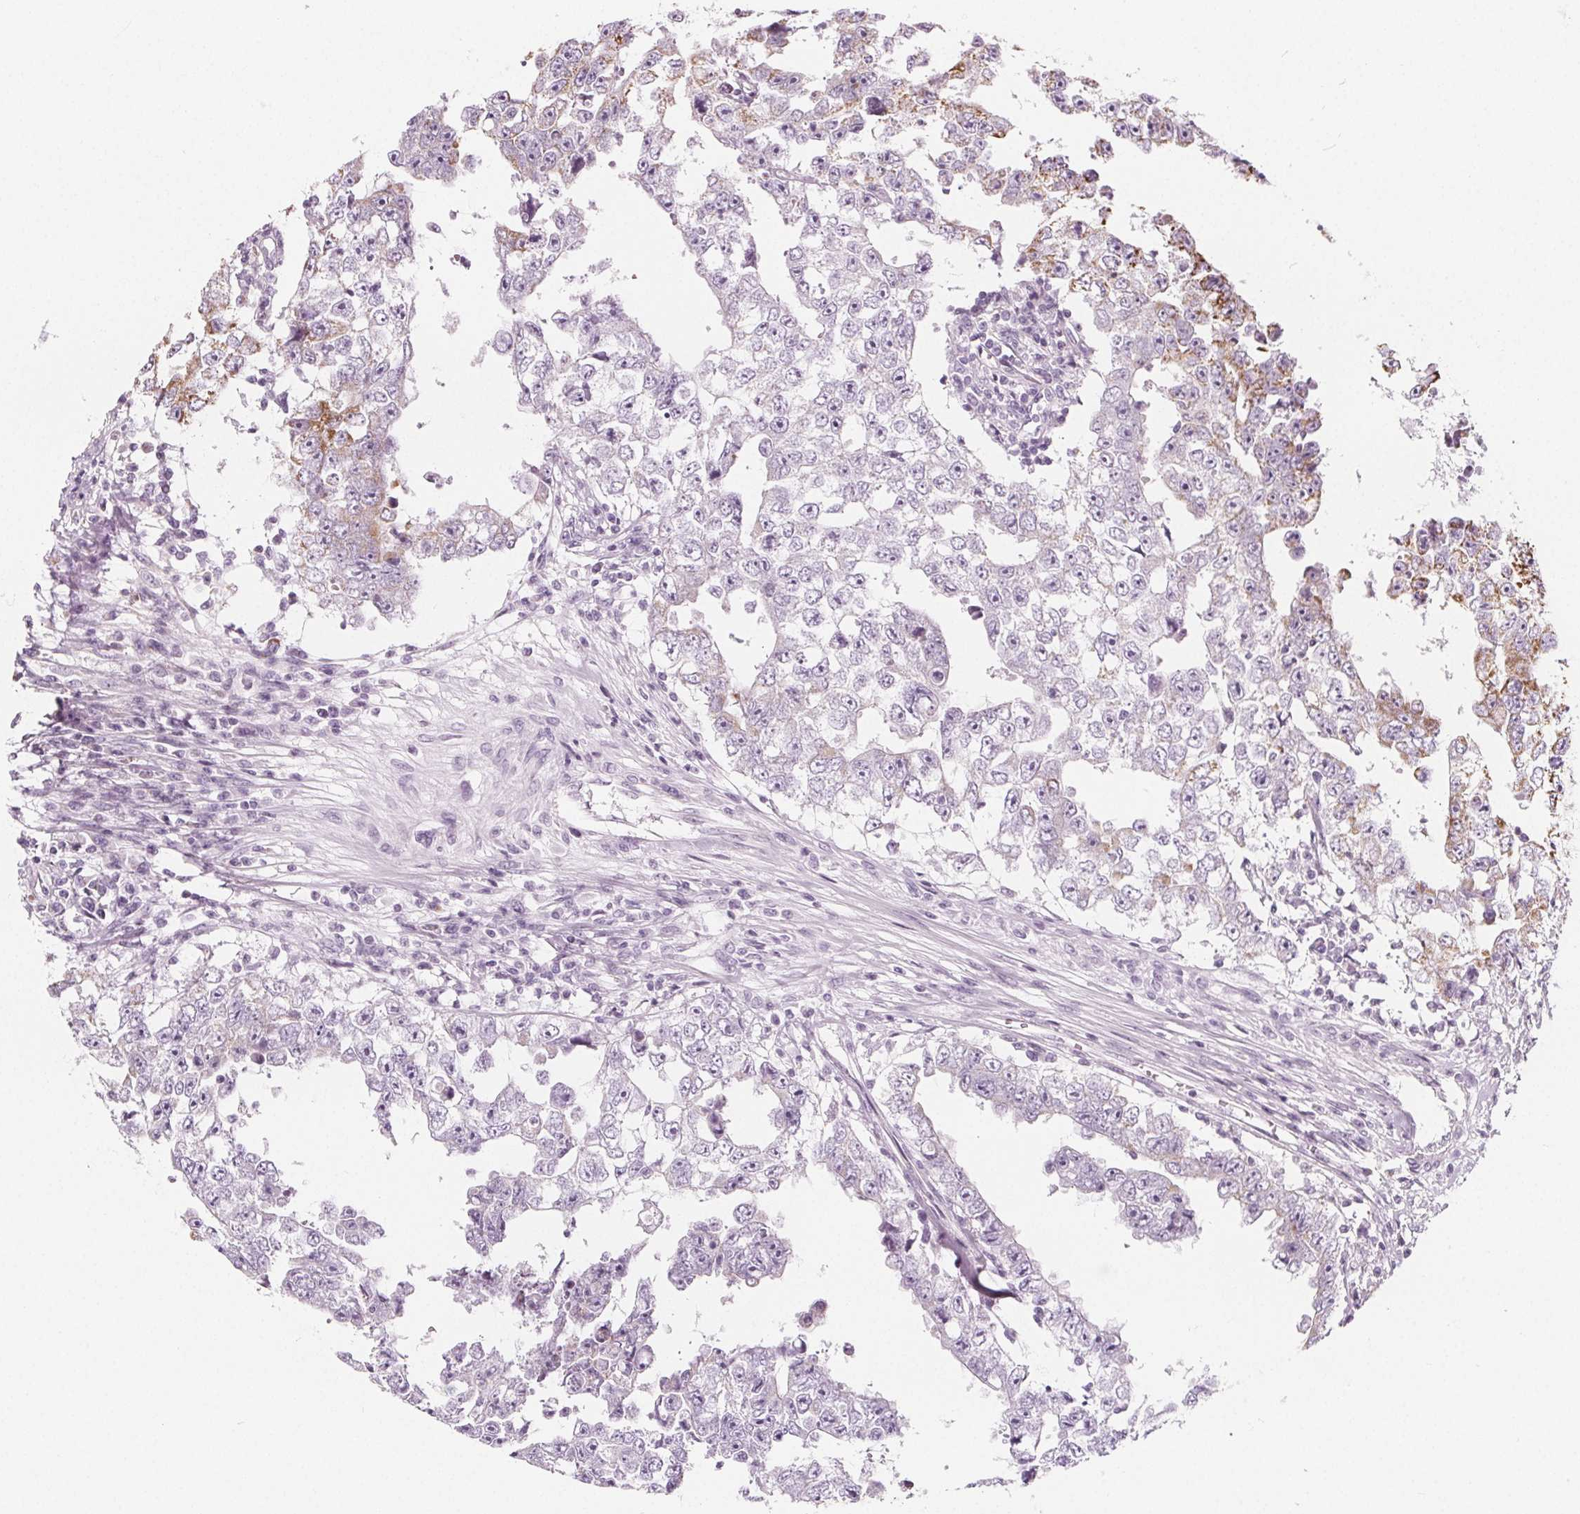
{"staining": {"intensity": "moderate", "quantity": "<25%", "location": "cytoplasmic/membranous"}, "tissue": "testis cancer", "cell_type": "Tumor cells", "image_type": "cancer", "snomed": [{"axis": "morphology", "description": "Carcinoma, Embryonal, NOS"}, {"axis": "topography", "description": "Testis"}], "caption": "A brown stain labels moderate cytoplasmic/membranous staining of a protein in embryonal carcinoma (testis) tumor cells. The protein is shown in brown color, while the nuclei are stained blue.", "gene": "IL17C", "patient": {"sex": "male", "age": 36}}